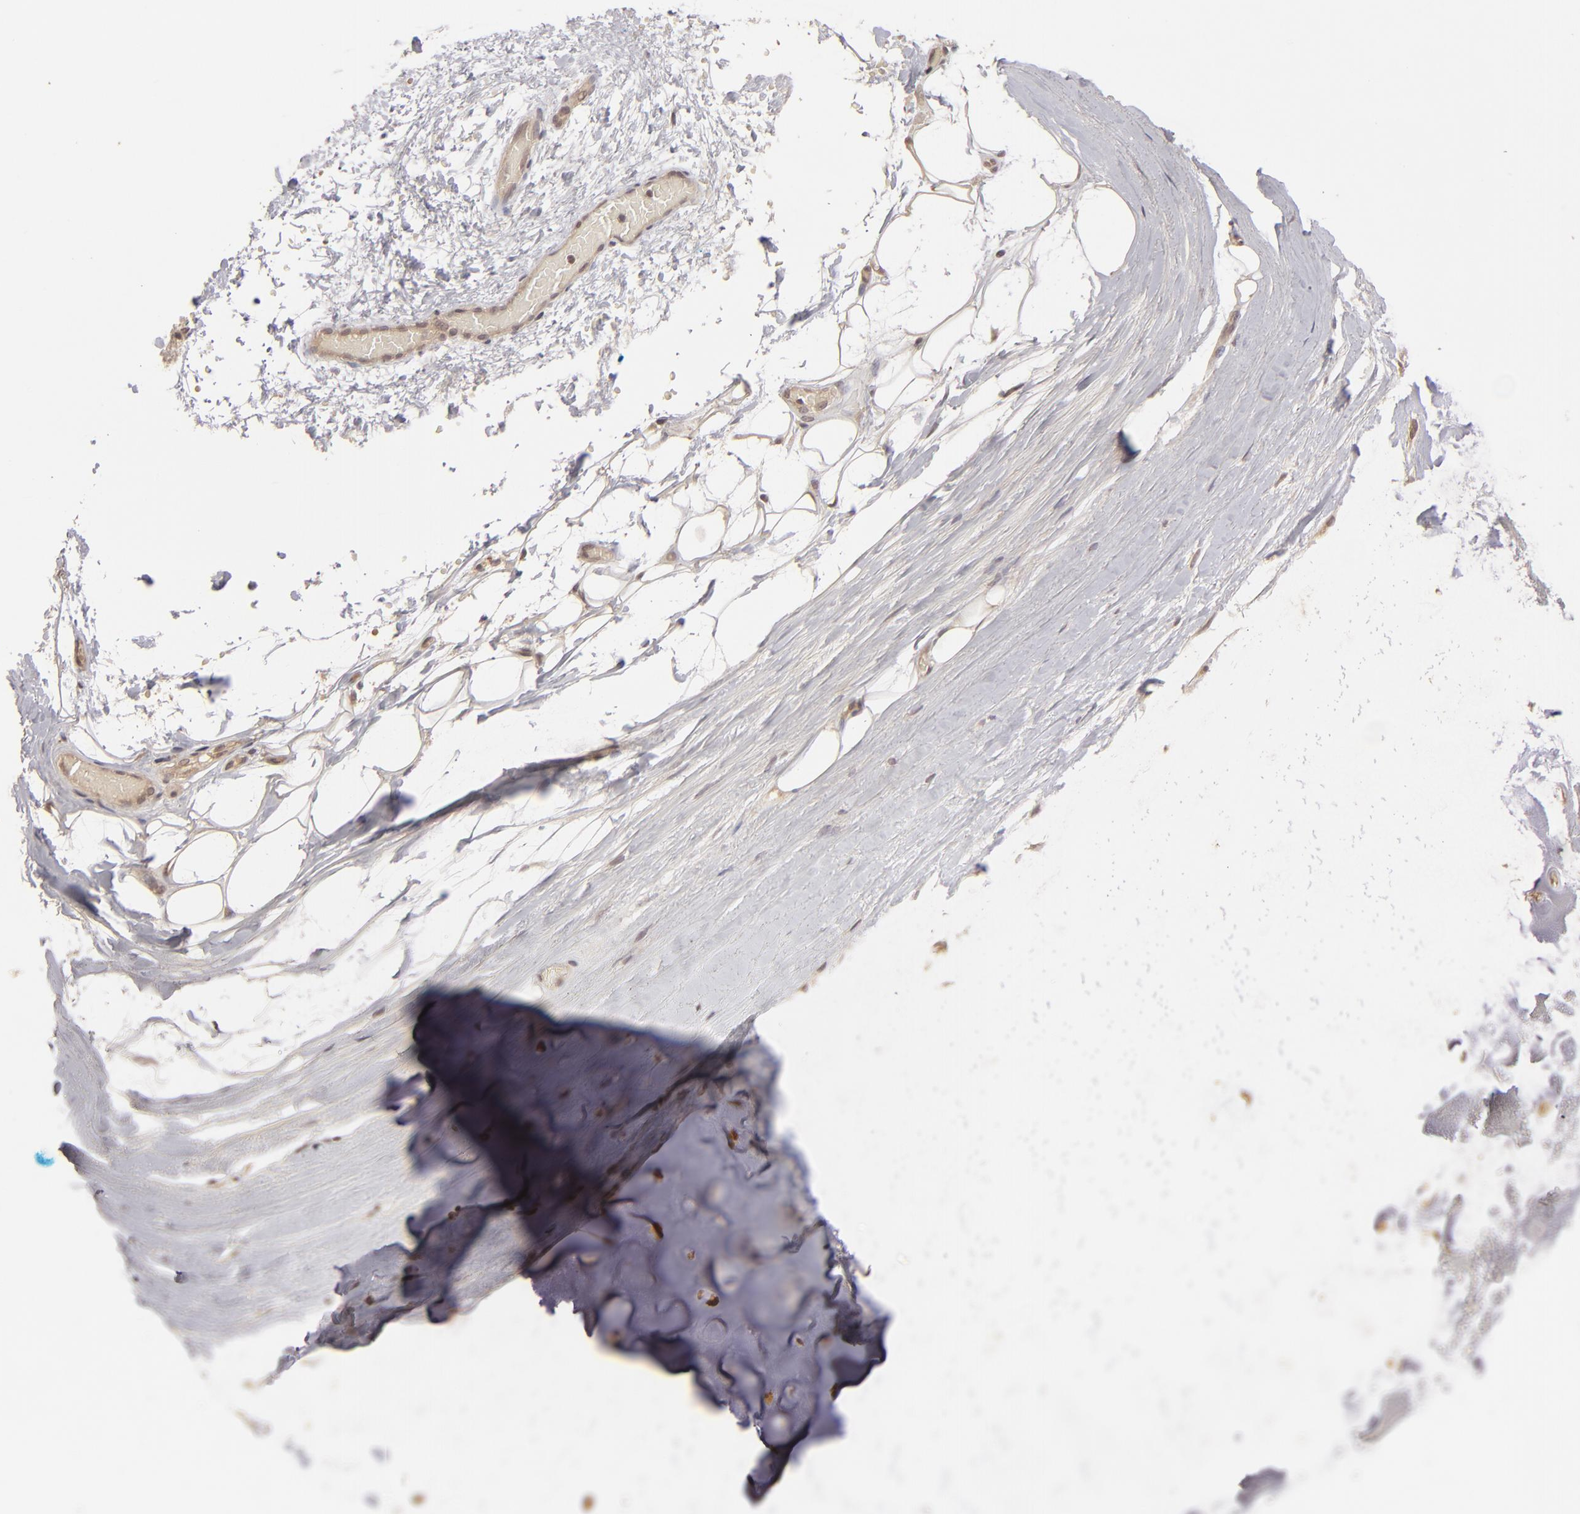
{"staining": {"intensity": "moderate", "quantity": ">75%", "location": "cytoplasmic/membranous"}, "tissue": "nasopharynx", "cell_type": "Respiratory epithelial cells", "image_type": "normal", "snomed": [{"axis": "morphology", "description": "Normal tissue, NOS"}, {"axis": "topography", "description": "Nasopharynx"}], "caption": "IHC (DAB (3,3'-diaminobenzidine)) staining of benign human nasopharynx shows moderate cytoplasmic/membranous protein staining in about >75% of respiratory epithelial cells. (brown staining indicates protein expression, while blue staining denotes nuclei).", "gene": "DFFA", "patient": {"sex": "male", "age": 56}}